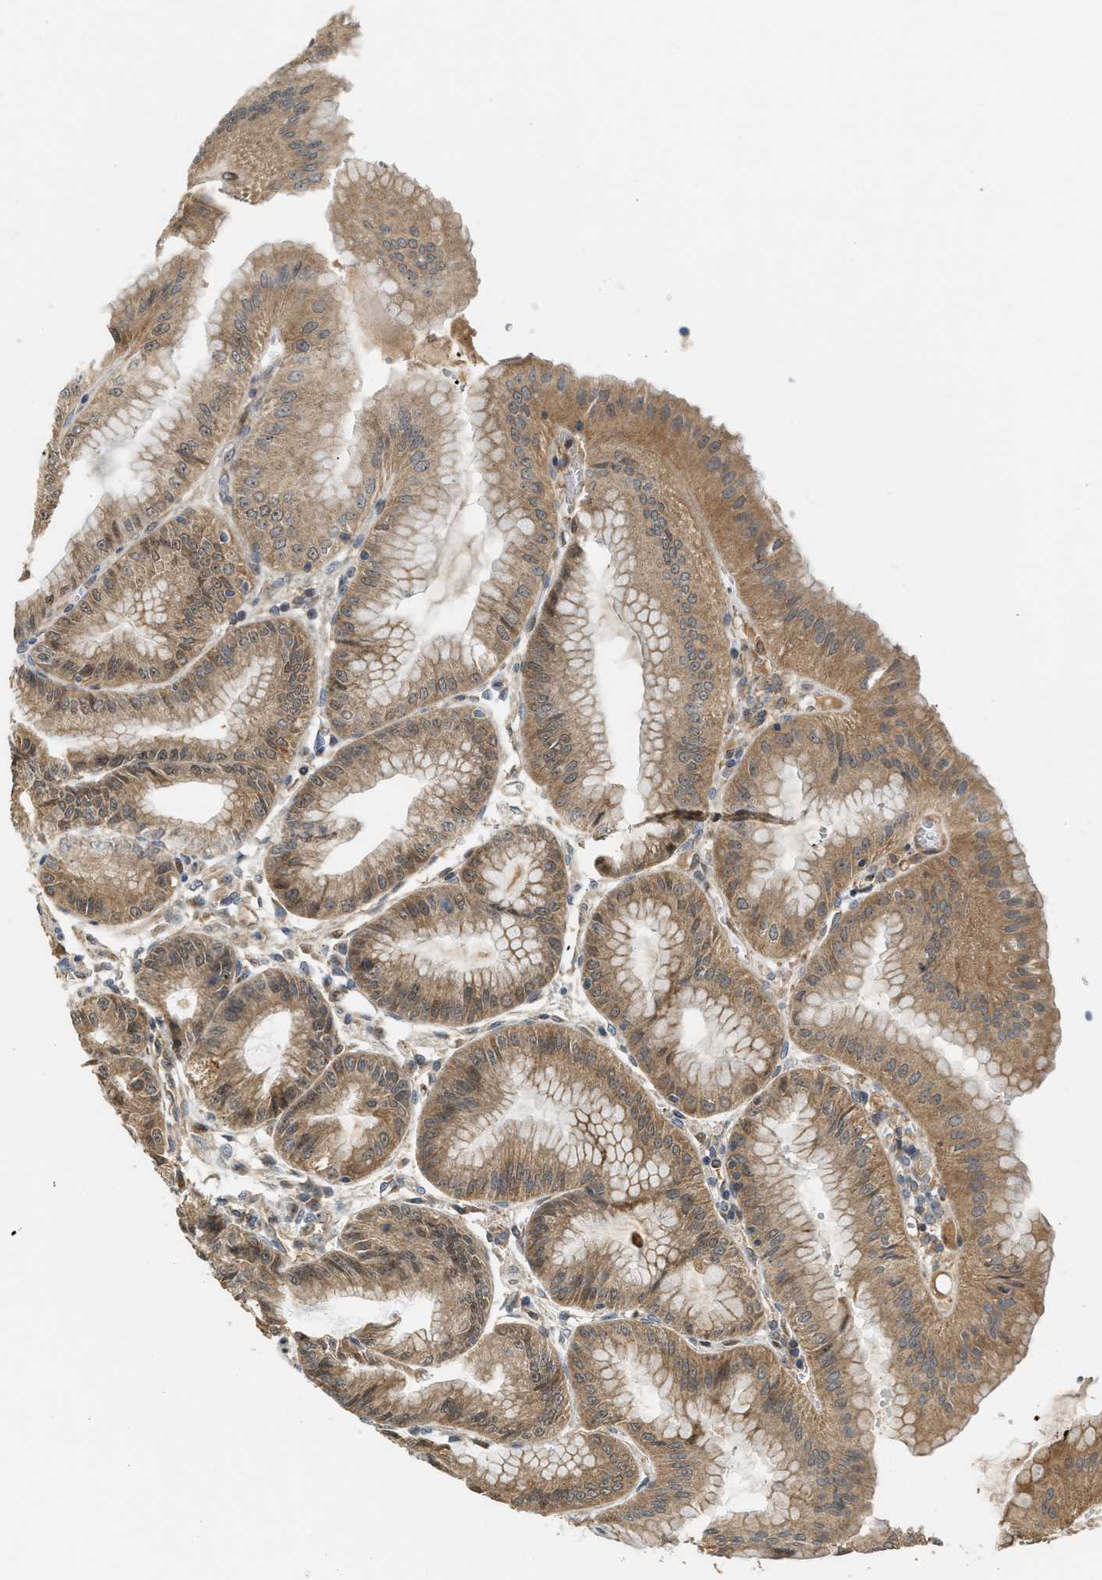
{"staining": {"intensity": "moderate", "quantity": ">75%", "location": "cytoplasmic/membranous,nuclear"}, "tissue": "stomach", "cell_type": "Glandular cells", "image_type": "normal", "snomed": [{"axis": "morphology", "description": "Normal tissue, NOS"}, {"axis": "topography", "description": "Stomach, lower"}], "caption": "Glandular cells reveal medium levels of moderate cytoplasmic/membranous,nuclear positivity in approximately >75% of cells in benign human stomach.", "gene": "TRAPPC14", "patient": {"sex": "male", "age": 71}}